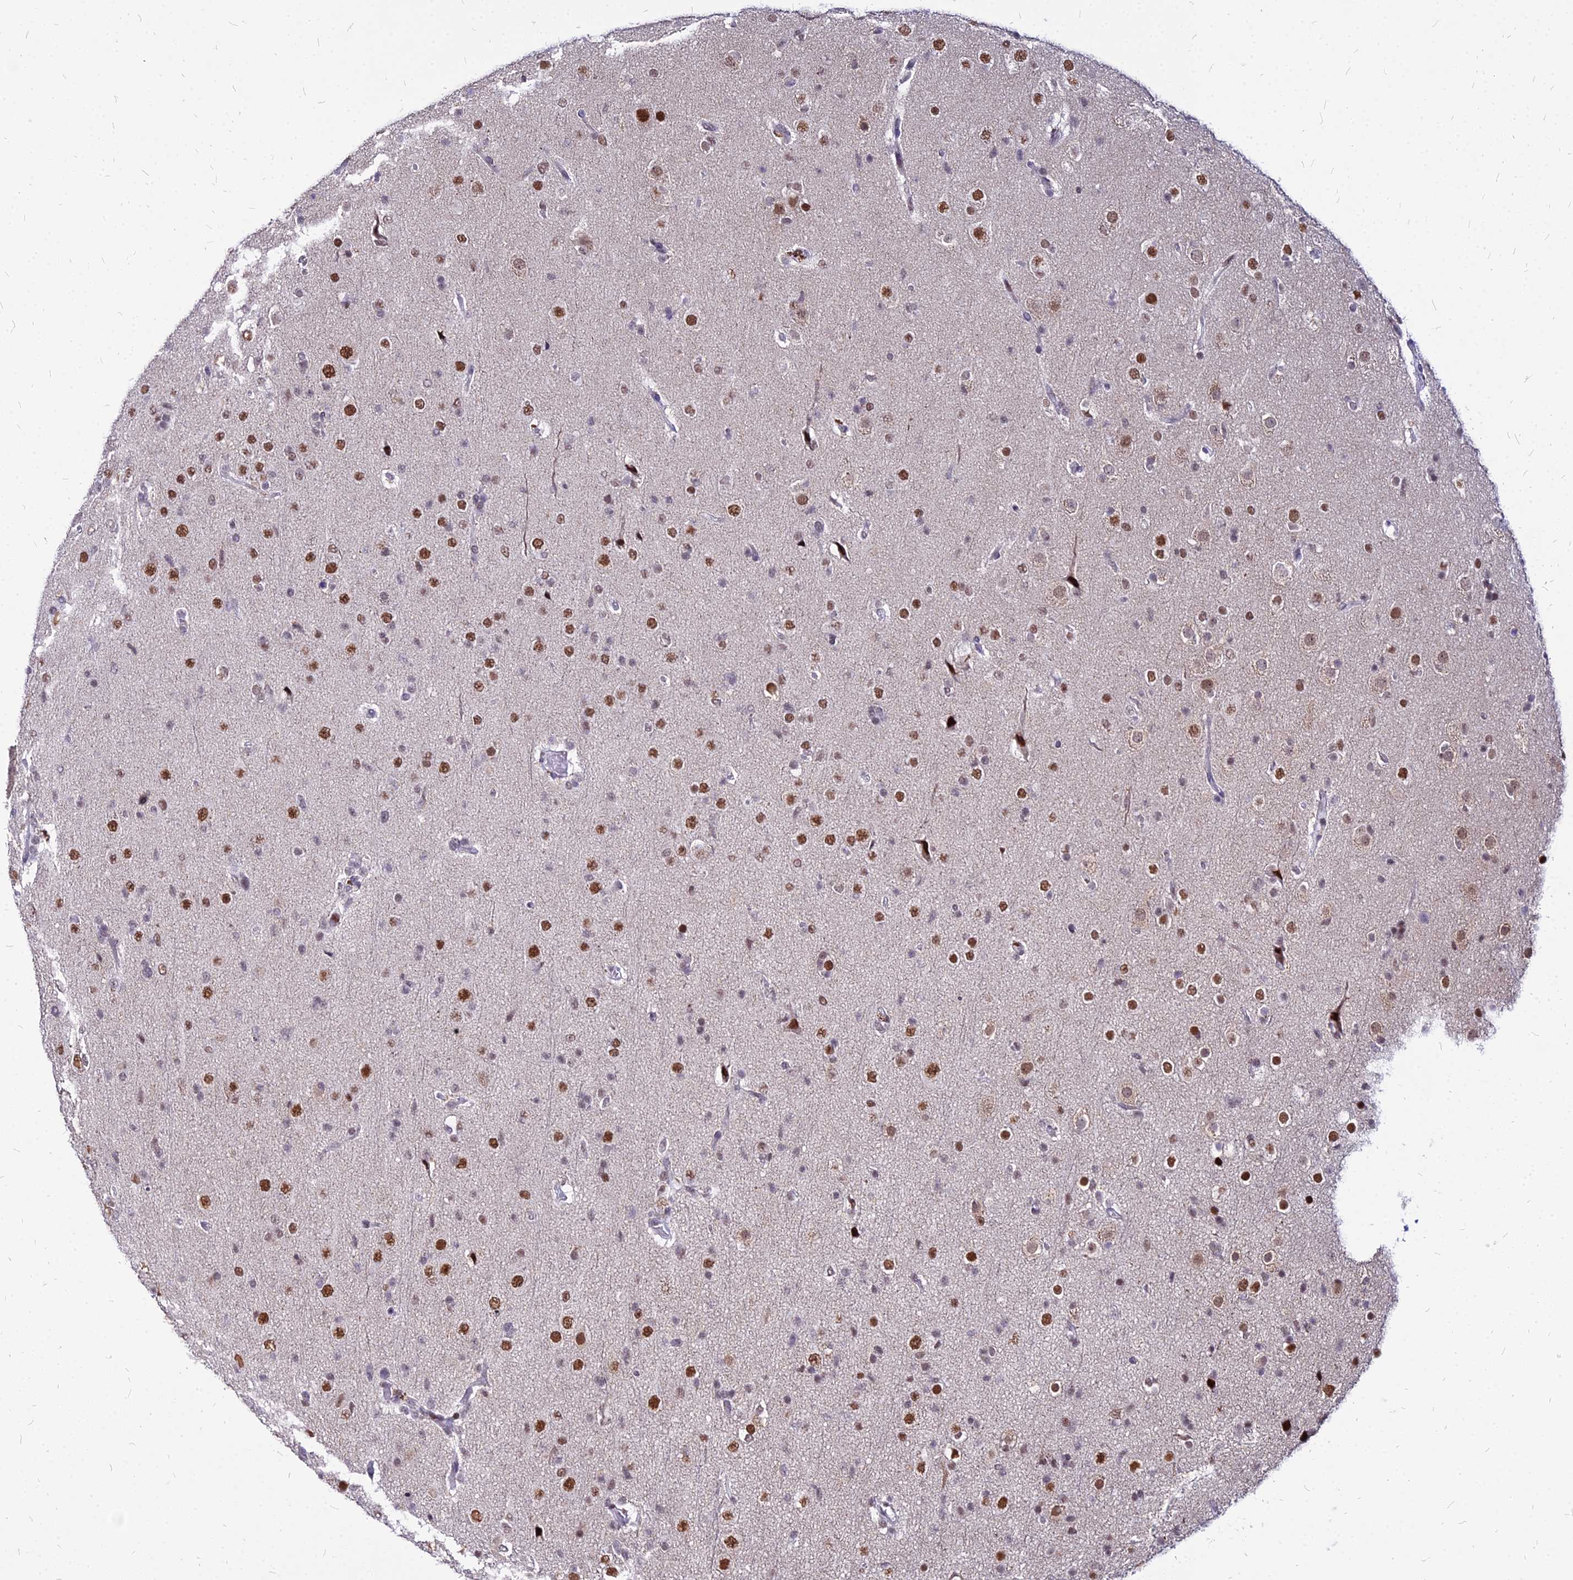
{"staining": {"intensity": "moderate", "quantity": "25%-75%", "location": "nuclear"}, "tissue": "glioma", "cell_type": "Tumor cells", "image_type": "cancer", "snomed": [{"axis": "morphology", "description": "Glioma, malignant, Low grade"}, {"axis": "topography", "description": "Brain"}], "caption": "DAB (3,3'-diaminobenzidine) immunohistochemical staining of glioma shows moderate nuclear protein staining in approximately 25%-75% of tumor cells.", "gene": "FDX2", "patient": {"sex": "male", "age": 65}}